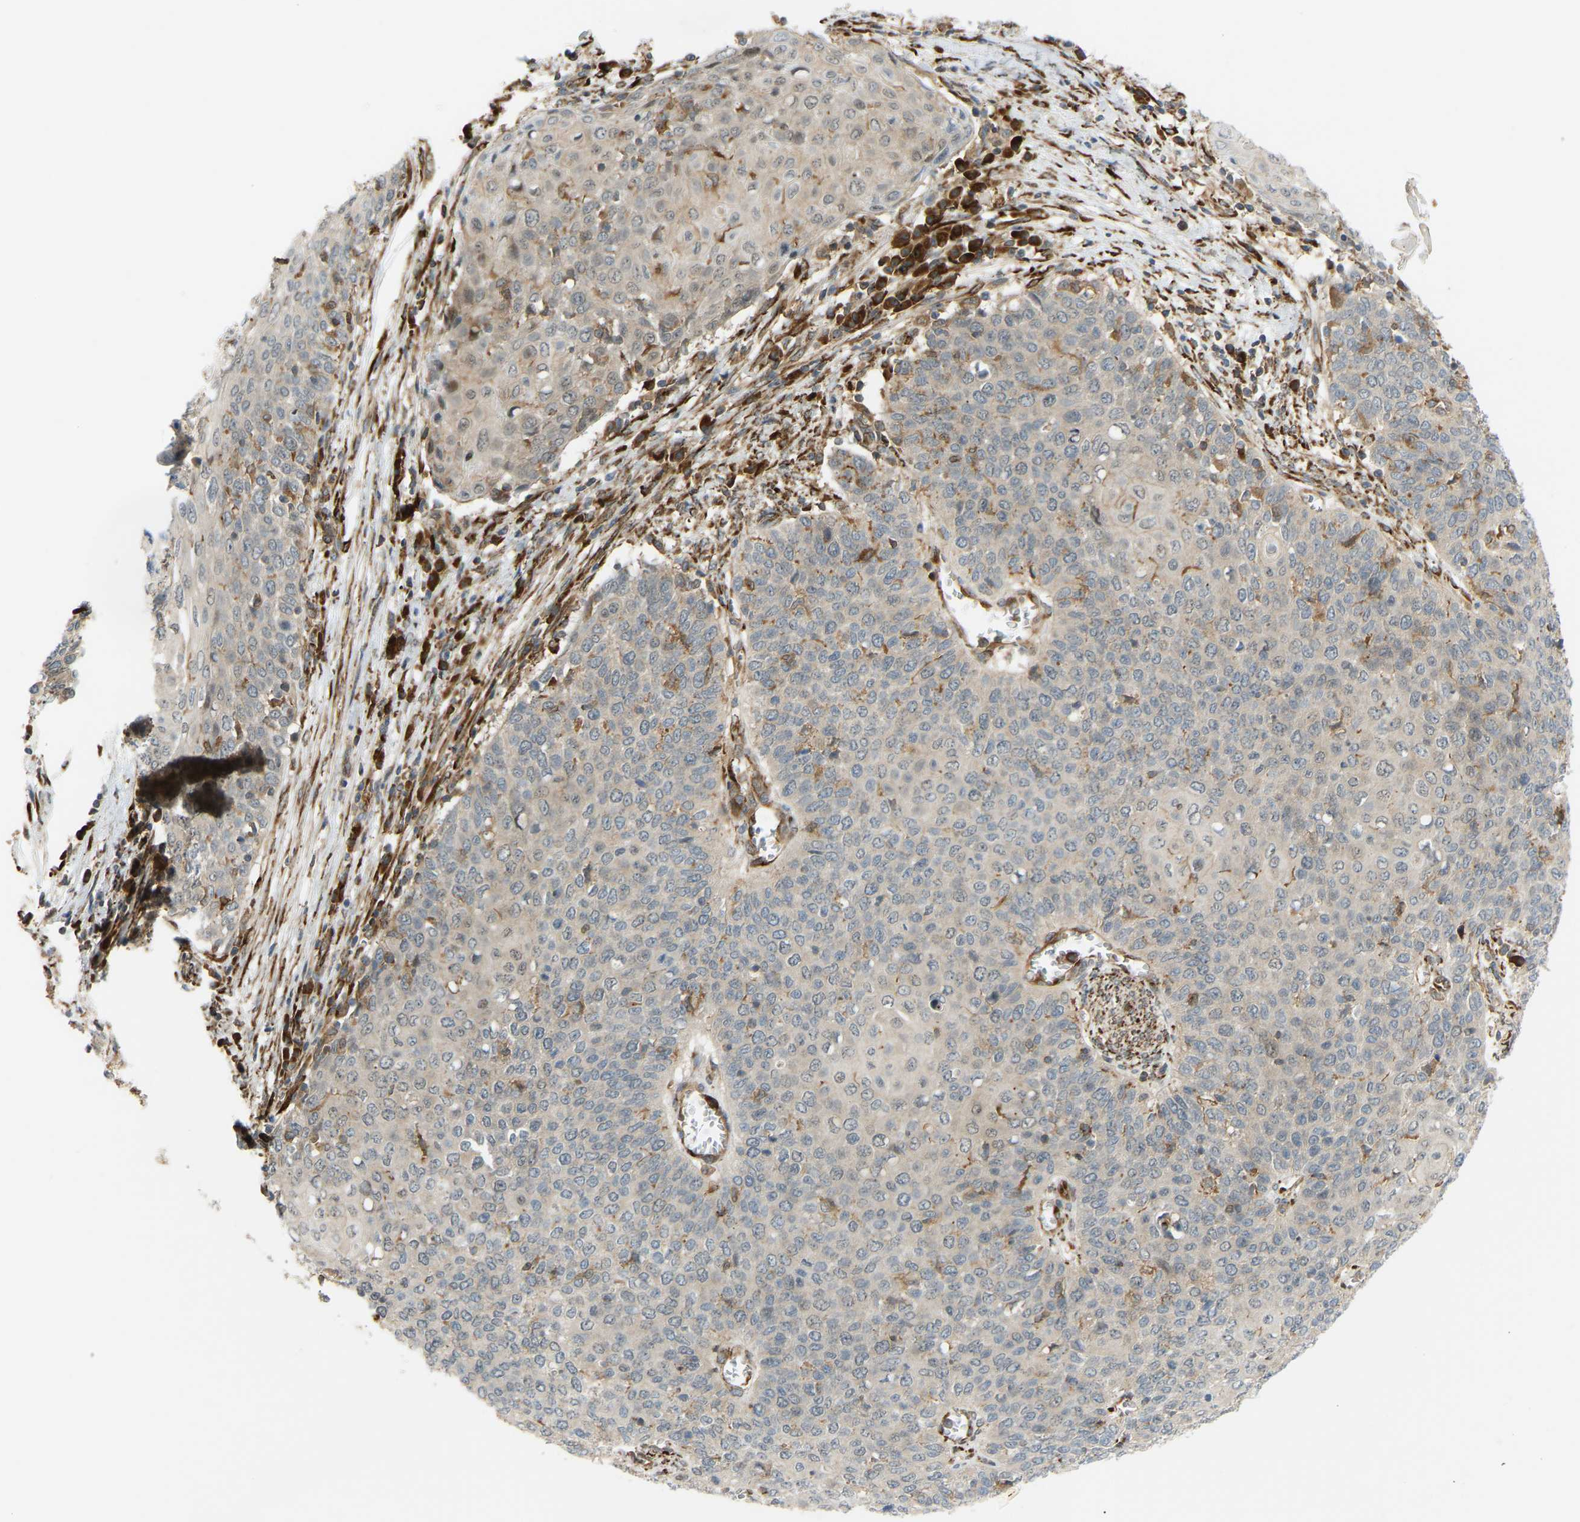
{"staining": {"intensity": "negative", "quantity": "none", "location": "none"}, "tissue": "cervical cancer", "cell_type": "Tumor cells", "image_type": "cancer", "snomed": [{"axis": "morphology", "description": "Squamous cell carcinoma, NOS"}, {"axis": "topography", "description": "Cervix"}], "caption": "Tumor cells are negative for brown protein staining in squamous cell carcinoma (cervical).", "gene": "PLCG2", "patient": {"sex": "female", "age": 39}}